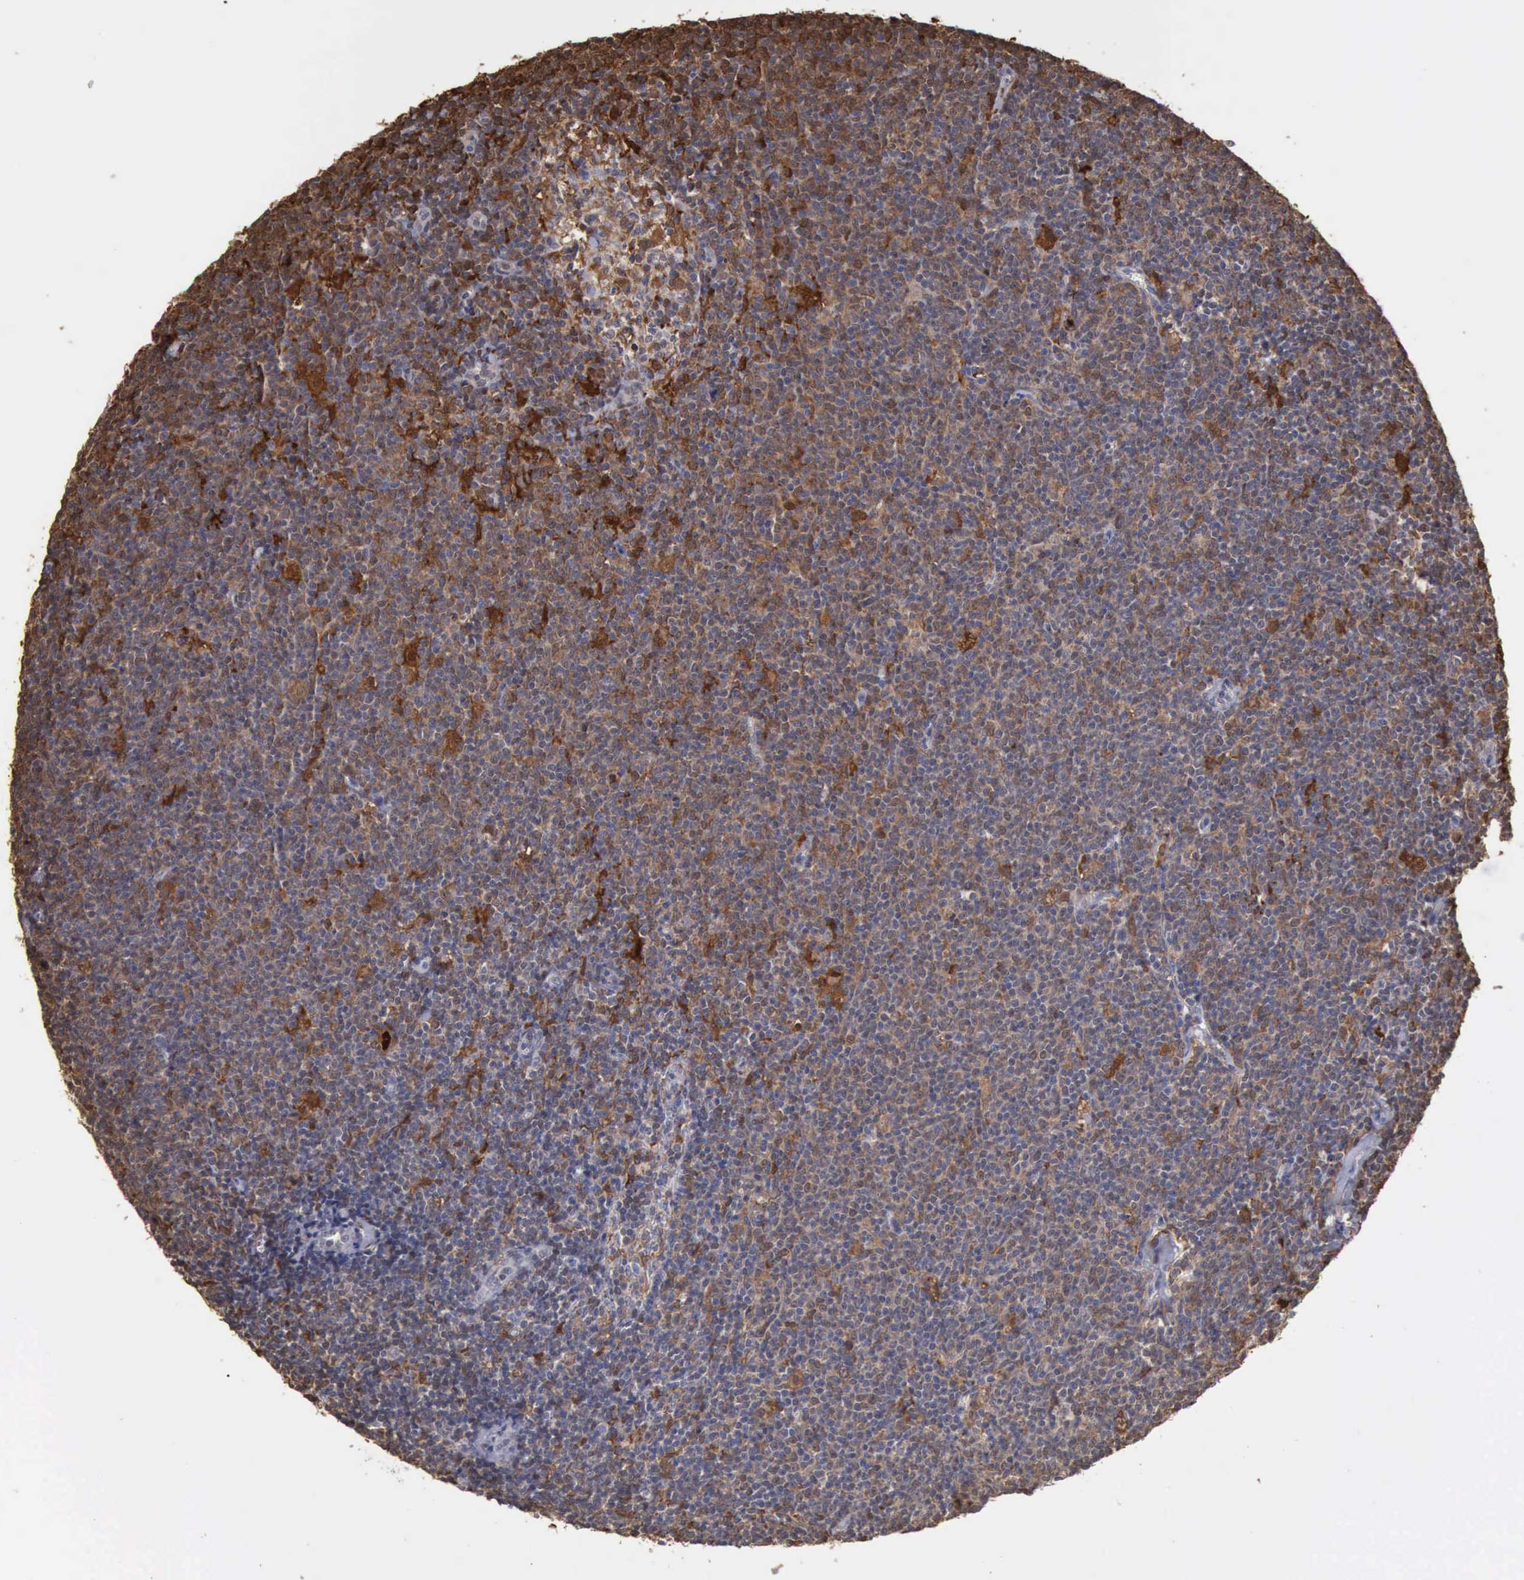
{"staining": {"intensity": "strong", "quantity": ">75%", "location": "cytoplasmic/membranous,nuclear"}, "tissue": "lymphoma", "cell_type": "Tumor cells", "image_type": "cancer", "snomed": [{"axis": "morphology", "description": "Malignant lymphoma, non-Hodgkin's type, Low grade"}, {"axis": "topography", "description": "Lymph node"}], "caption": "Strong cytoplasmic/membranous and nuclear protein expression is identified in about >75% of tumor cells in lymphoma. (brown staining indicates protein expression, while blue staining denotes nuclei).", "gene": "STAT1", "patient": {"sex": "male", "age": 65}}